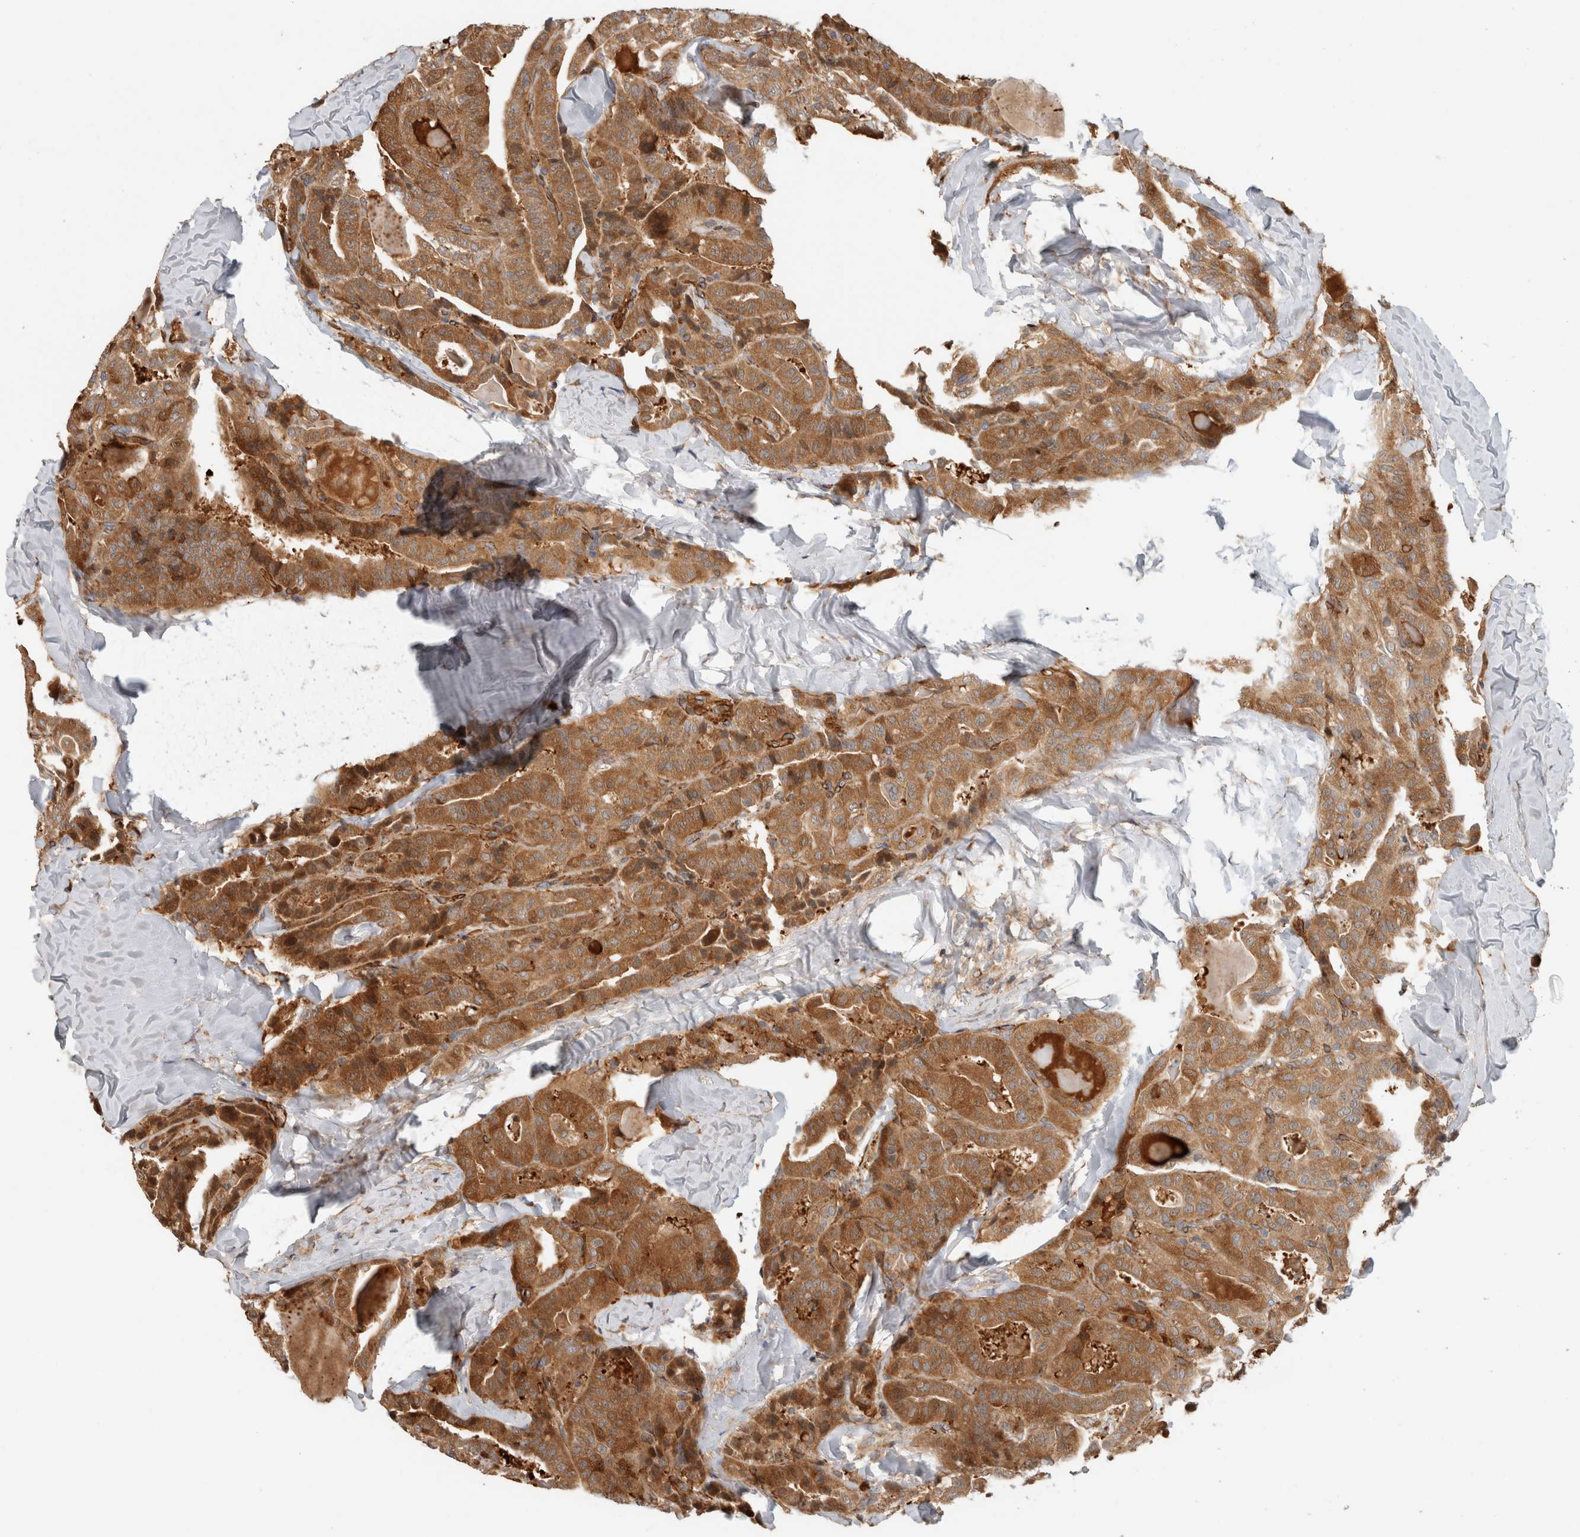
{"staining": {"intensity": "moderate", "quantity": ">75%", "location": "cytoplasmic/membranous"}, "tissue": "thyroid cancer", "cell_type": "Tumor cells", "image_type": "cancer", "snomed": [{"axis": "morphology", "description": "Papillary adenocarcinoma, NOS"}, {"axis": "topography", "description": "Thyroid gland"}], "caption": "Thyroid cancer stained with DAB (3,3'-diaminobenzidine) immunohistochemistry exhibits medium levels of moderate cytoplasmic/membranous staining in approximately >75% of tumor cells.", "gene": "SIPA1L2", "patient": {"sex": "male", "age": 77}}